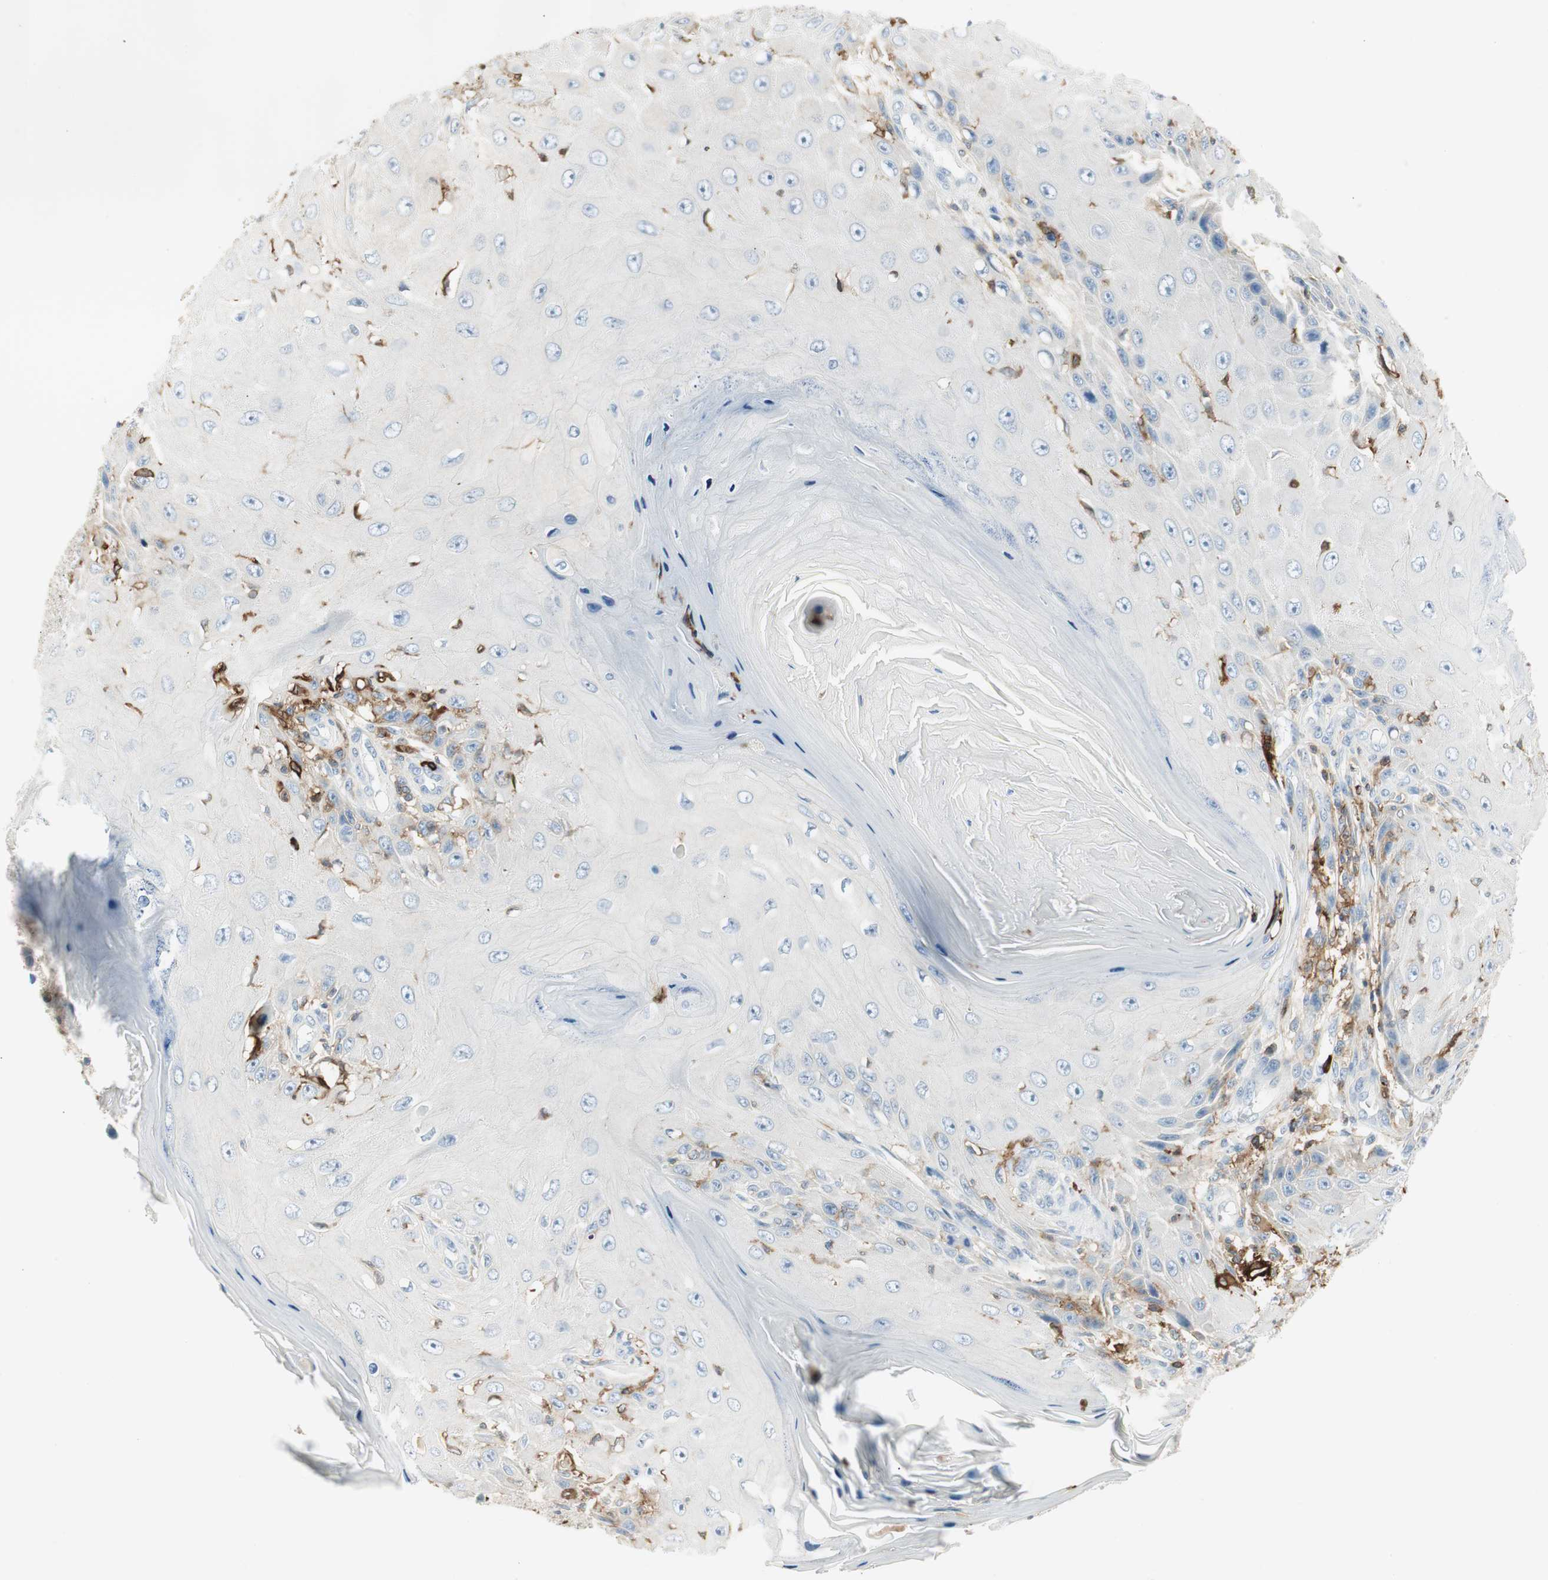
{"staining": {"intensity": "negative", "quantity": "none", "location": "none"}, "tissue": "skin cancer", "cell_type": "Tumor cells", "image_type": "cancer", "snomed": [{"axis": "morphology", "description": "Squamous cell carcinoma, NOS"}, {"axis": "topography", "description": "Skin"}], "caption": "IHC micrograph of human skin cancer stained for a protein (brown), which shows no staining in tumor cells.", "gene": "ITGB2", "patient": {"sex": "female", "age": 73}}